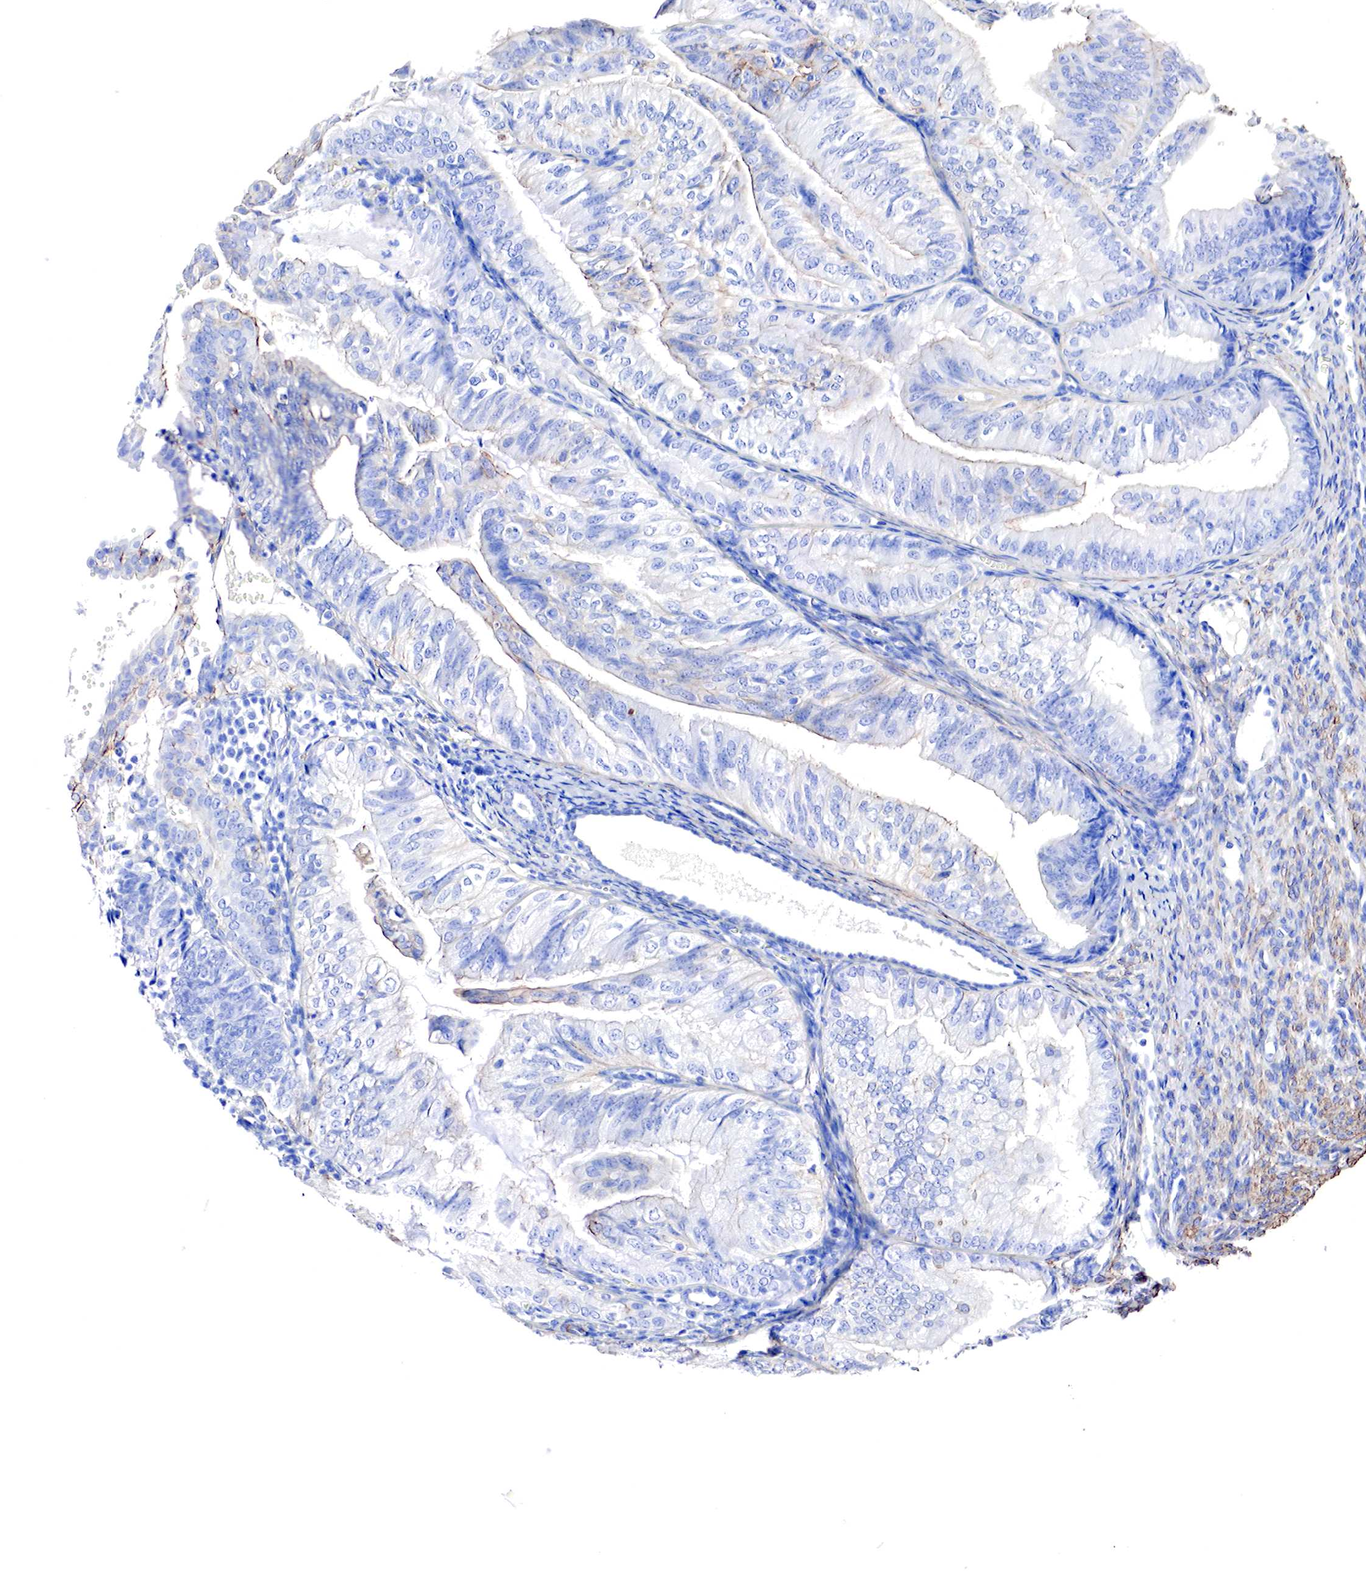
{"staining": {"intensity": "weak", "quantity": "<25%", "location": "cytoplasmic/membranous"}, "tissue": "endometrial cancer", "cell_type": "Tumor cells", "image_type": "cancer", "snomed": [{"axis": "morphology", "description": "Adenocarcinoma, NOS"}, {"axis": "topography", "description": "Endometrium"}], "caption": "Human adenocarcinoma (endometrial) stained for a protein using immunohistochemistry reveals no staining in tumor cells.", "gene": "TPM1", "patient": {"sex": "female", "age": 66}}